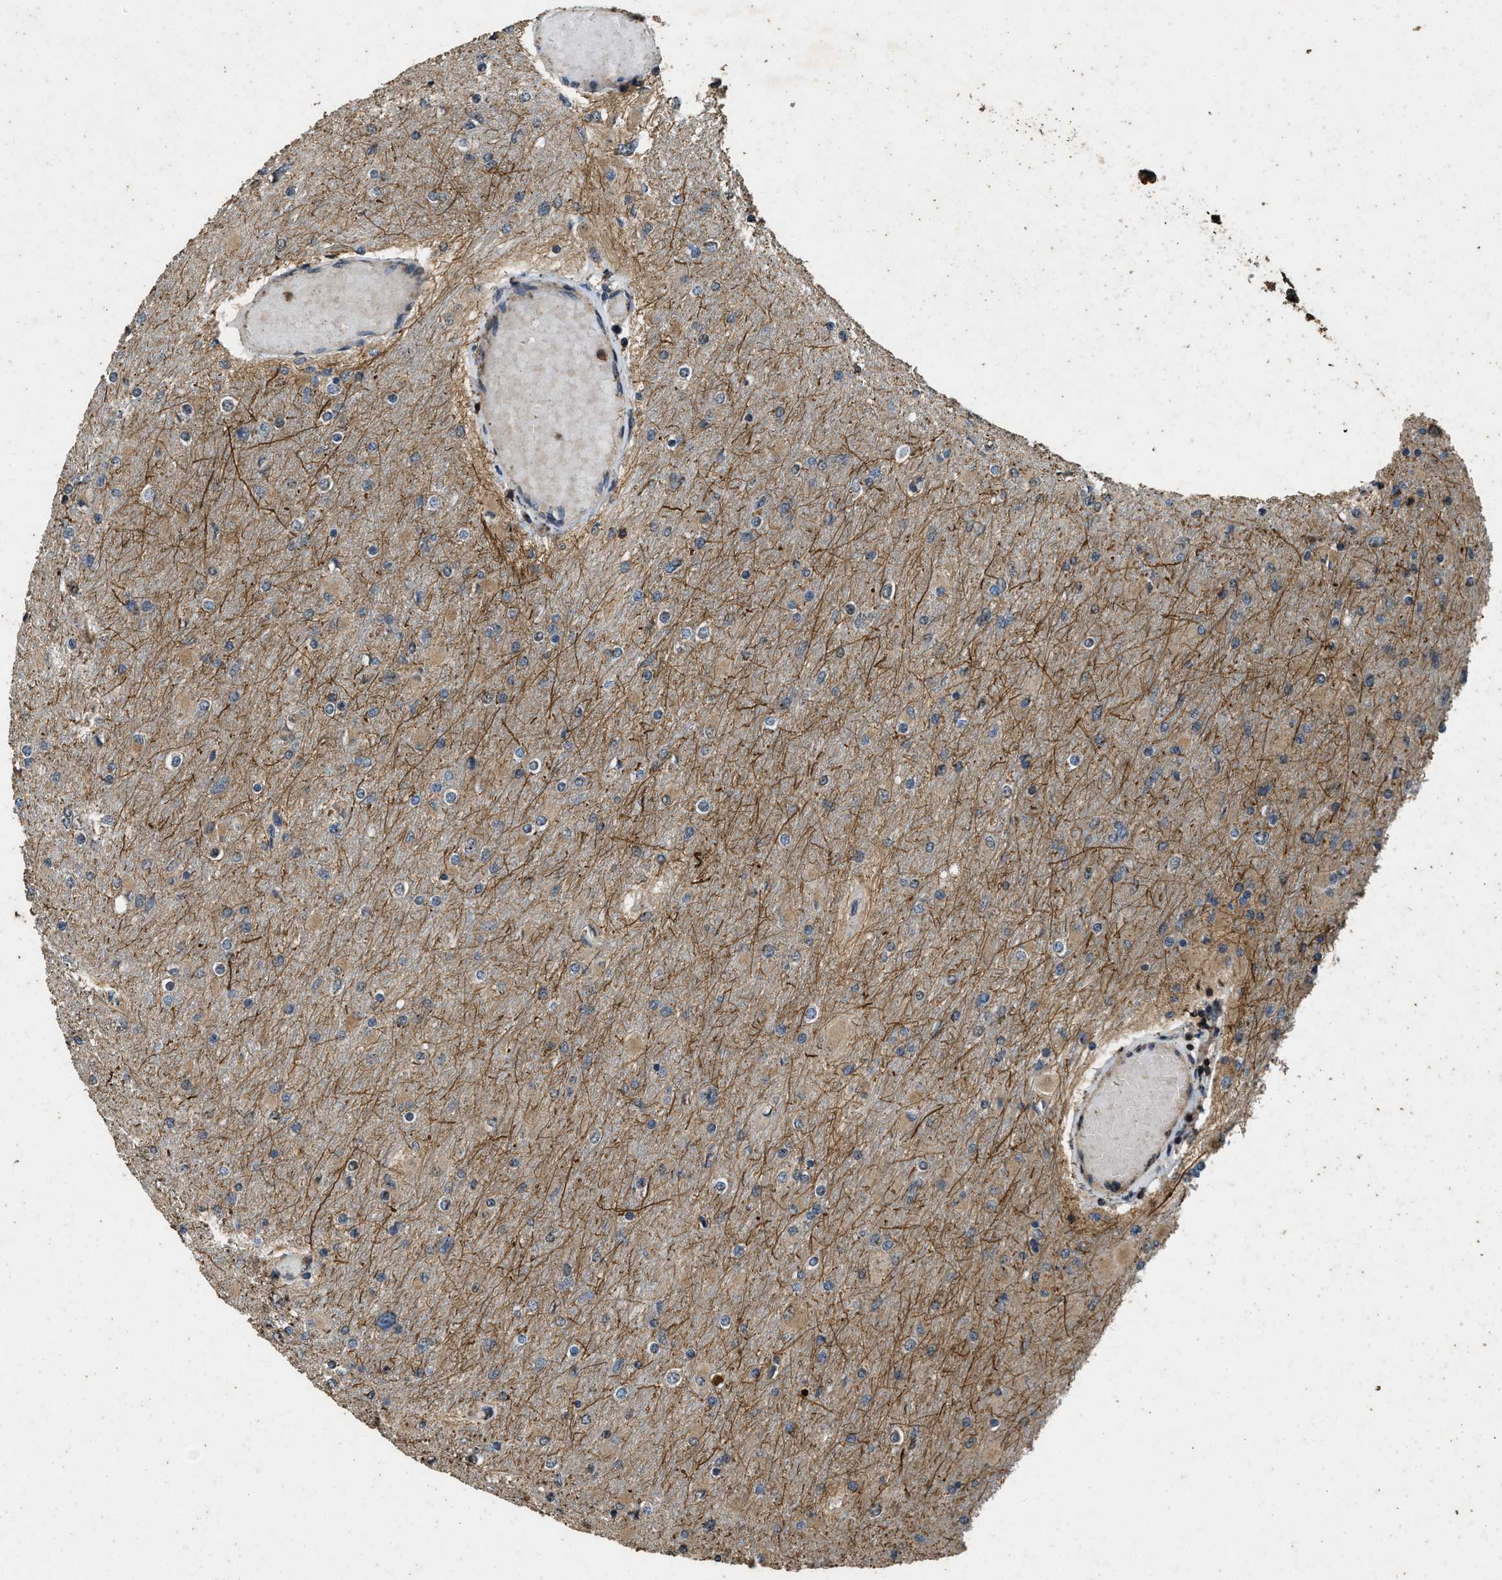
{"staining": {"intensity": "moderate", "quantity": "<25%", "location": "cytoplasmic/membranous"}, "tissue": "glioma", "cell_type": "Tumor cells", "image_type": "cancer", "snomed": [{"axis": "morphology", "description": "Glioma, malignant, High grade"}, {"axis": "topography", "description": "Cerebral cortex"}], "caption": "The image displays a brown stain indicating the presence of a protein in the cytoplasmic/membranous of tumor cells in malignant glioma (high-grade). Using DAB (brown) and hematoxylin (blue) stains, captured at high magnification using brightfield microscopy.", "gene": "ATP8B1", "patient": {"sex": "female", "age": 36}}